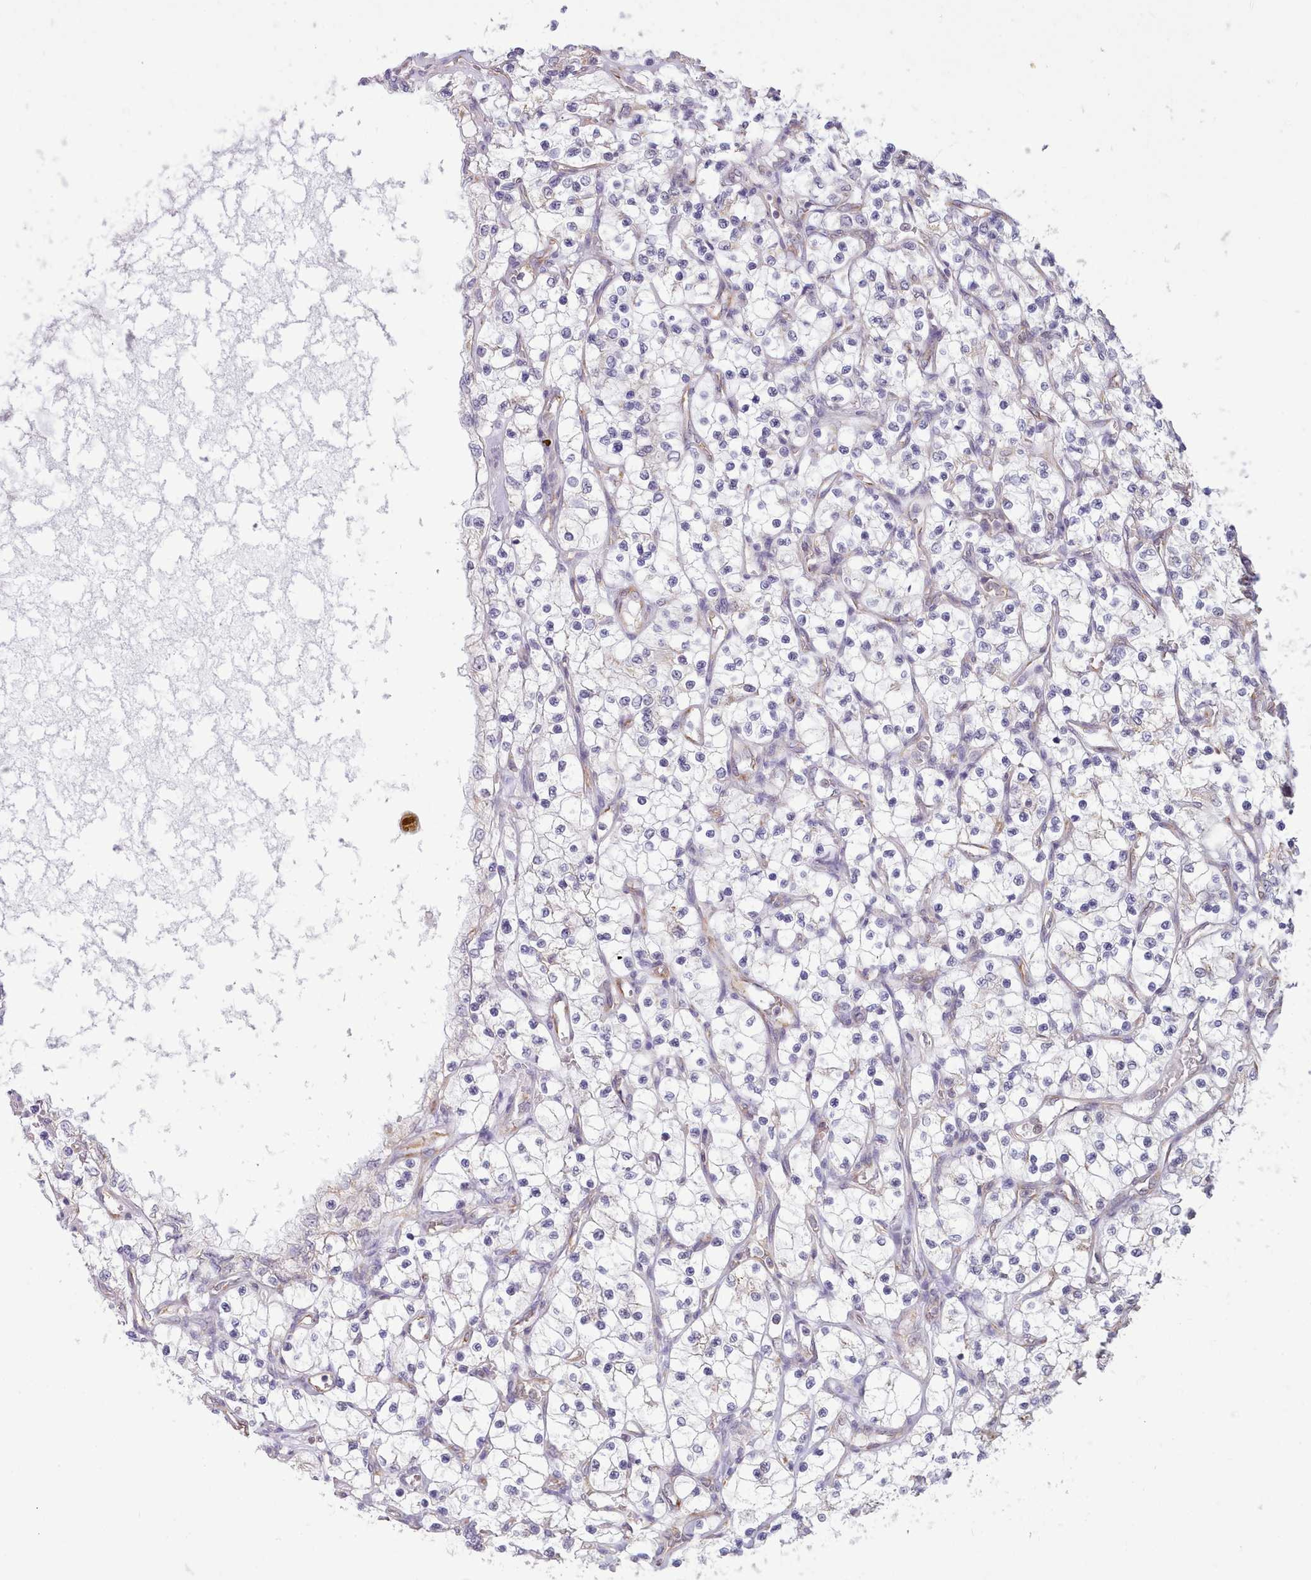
{"staining": {"intensity": "negative", "quantity": "none", "location": "none"}, "tissue": "renal cancer", "cell_type": "Tumor cells", "image_type": "cancer", "snomed": [{"axis": "morphology", "description": "Adenocarcinoma, NOS"}, {"axis": "topography", "description": "Kidney"}], "caption": "DAB immunohistochemical staining of human adenocarcinoma (renal) shows no significant staining in tumor cells.", "gene": "SEC61B", "patient": {"sex": "female", "age": 69}}